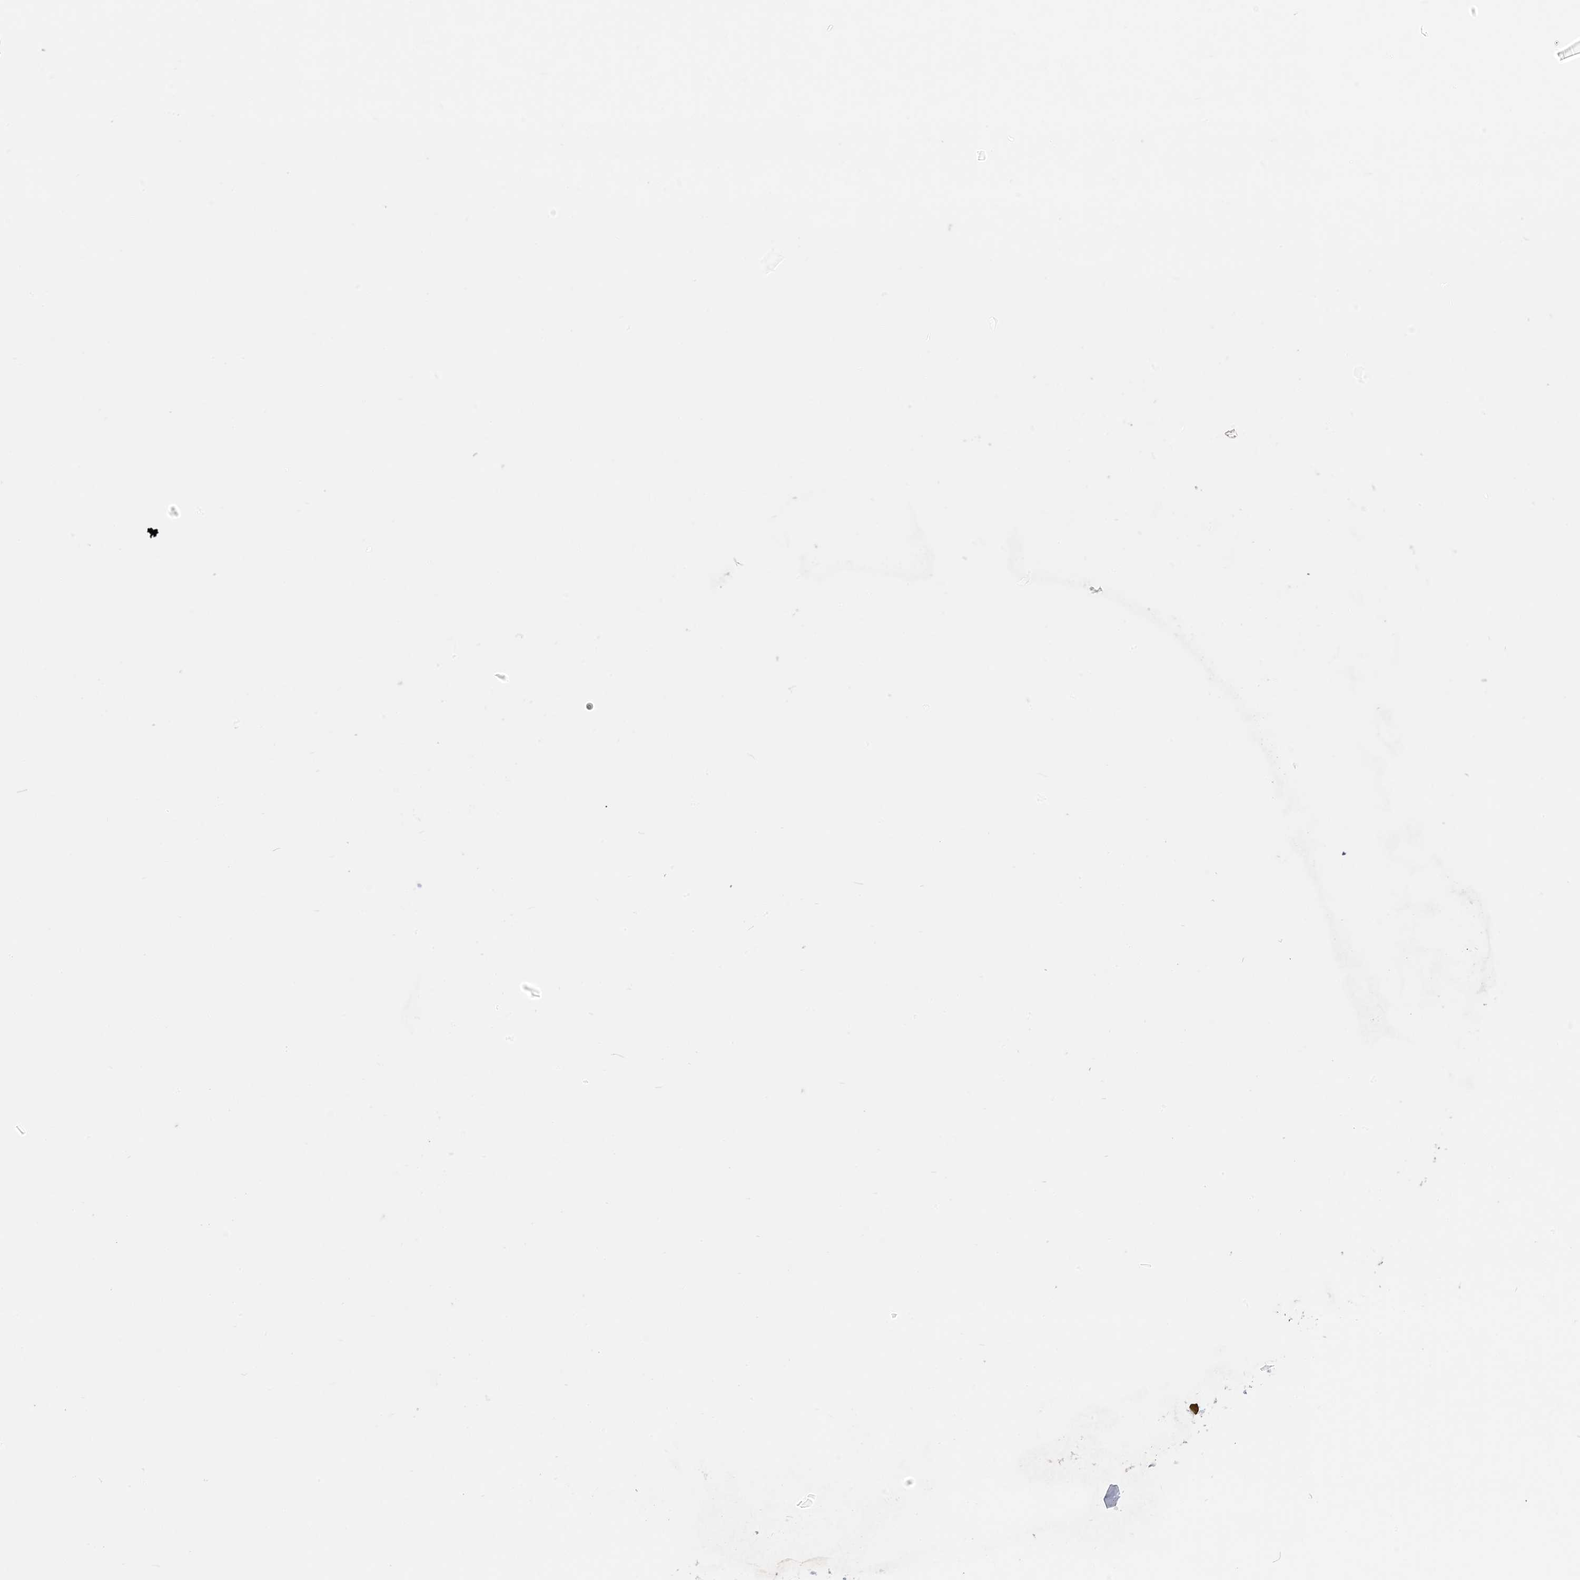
{"staining": {"intensity": "moderate", "quantity": ">75%", "location": "nuclear"}, "tissue": "carcinoid", "cell_type": "Tumor cells", "image_type": "cancer", "snomed": [{"axis": "morphology", "description": "Carcinoid, malignant, NOS"}, {"axis": "topography", "description": "Pancreas"}], "caption": "About >75% of tumor cells in human carcinoid (malignant) exhibit moderate nuclear protein staining as visualized by brown immunohistochemical staining.", "gene": "ZNF8", "patient": {"sex": "male", "age": 41}}